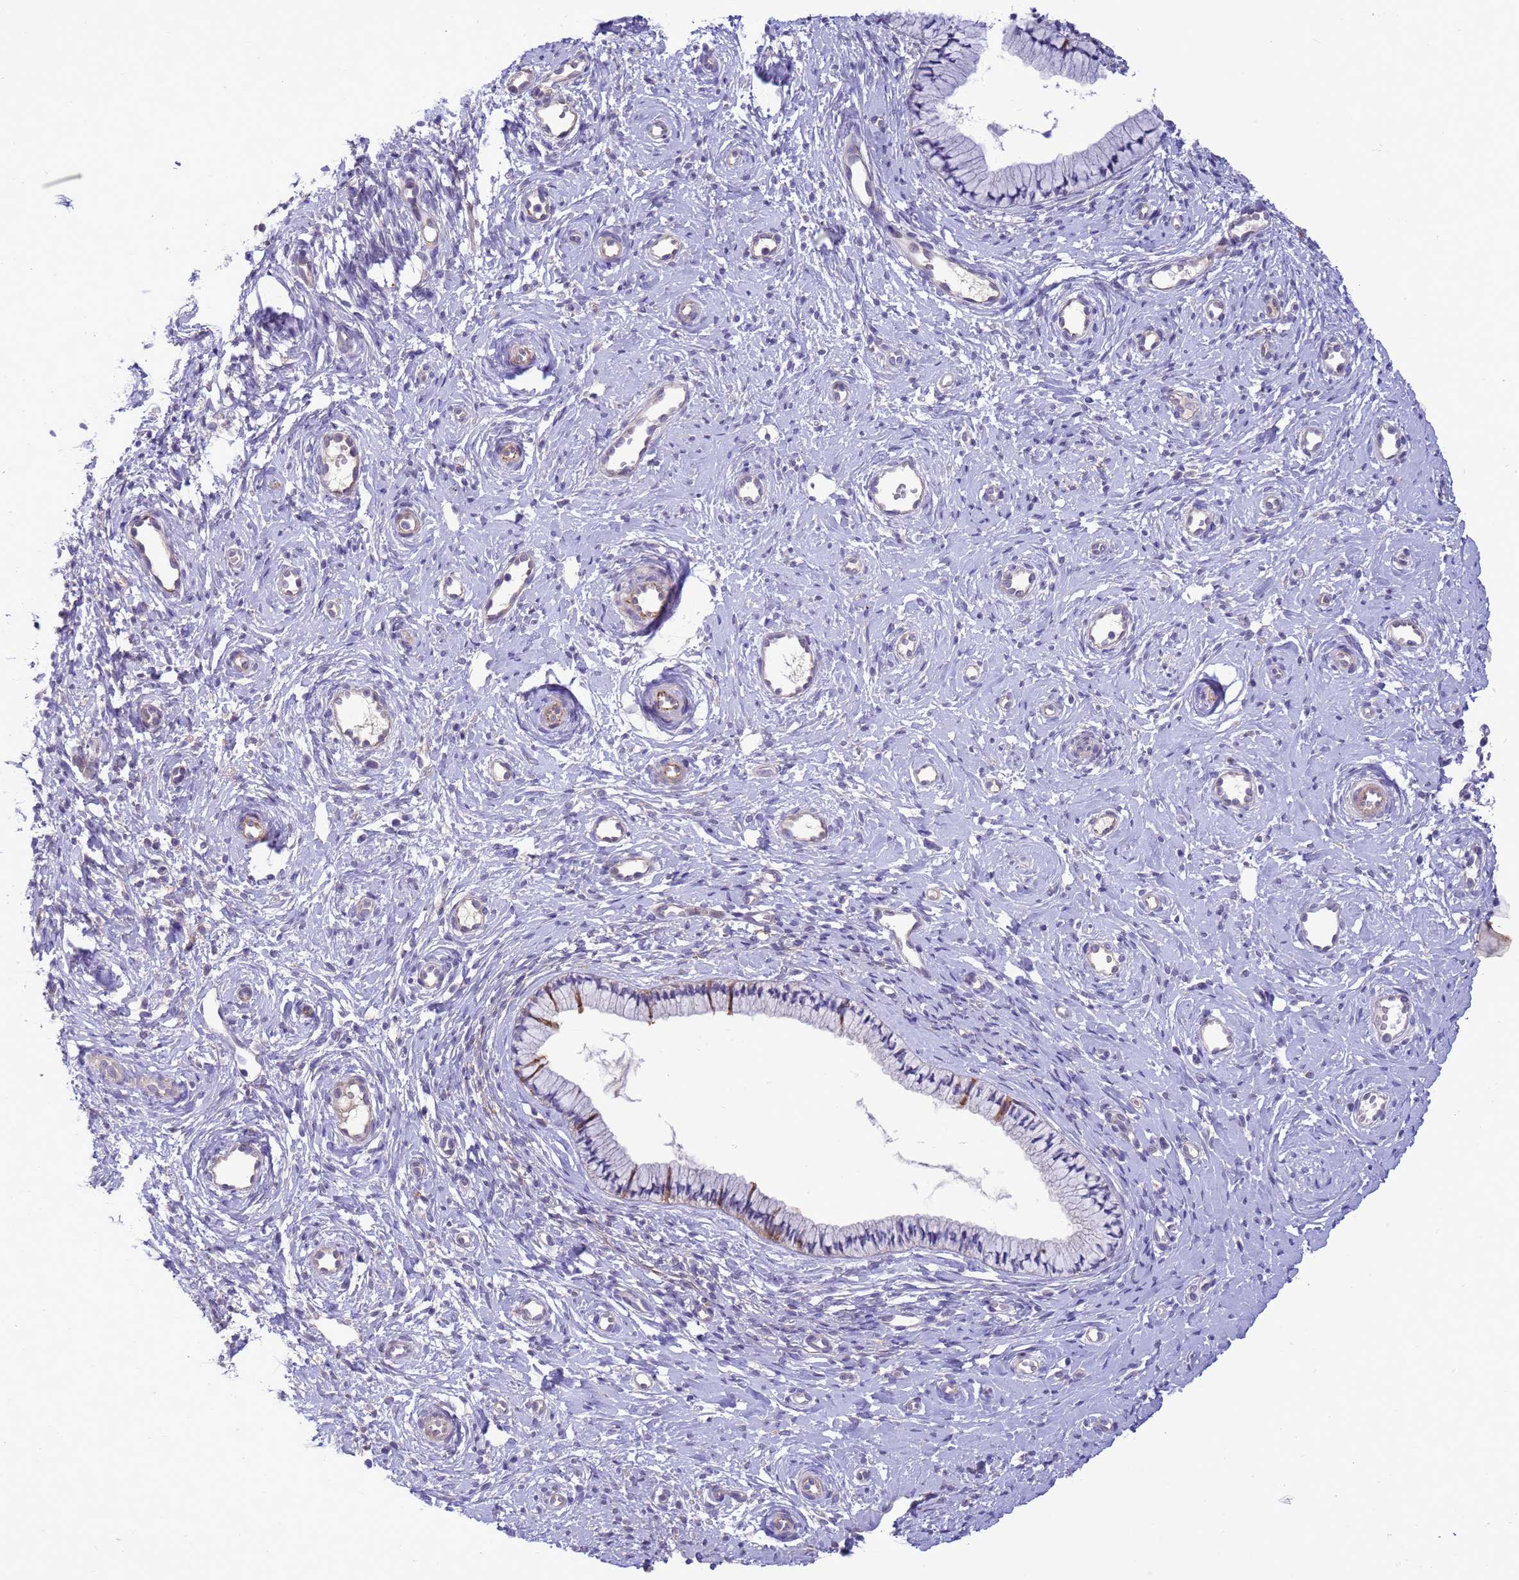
{"staining": {"intensity": "weak", "quantity": "25%-75%", "location": "cytoplasmic/membranous"}, "tissue": "cervix", "cell_type": "Glandular cells", "image_type": "normal", "snomed": [{"axis": "morphology", "description": "Normal tissue, NOS"}, {"axis": "topography", "description": "Cervix"}], "caption": "Weak cytoplasmic/membranous staining is appreciated in about 25%-75% of glandular cells in unremarkable cervix.", "gene": "GJA10", "patient": {"sex": "female", "age": 57}}